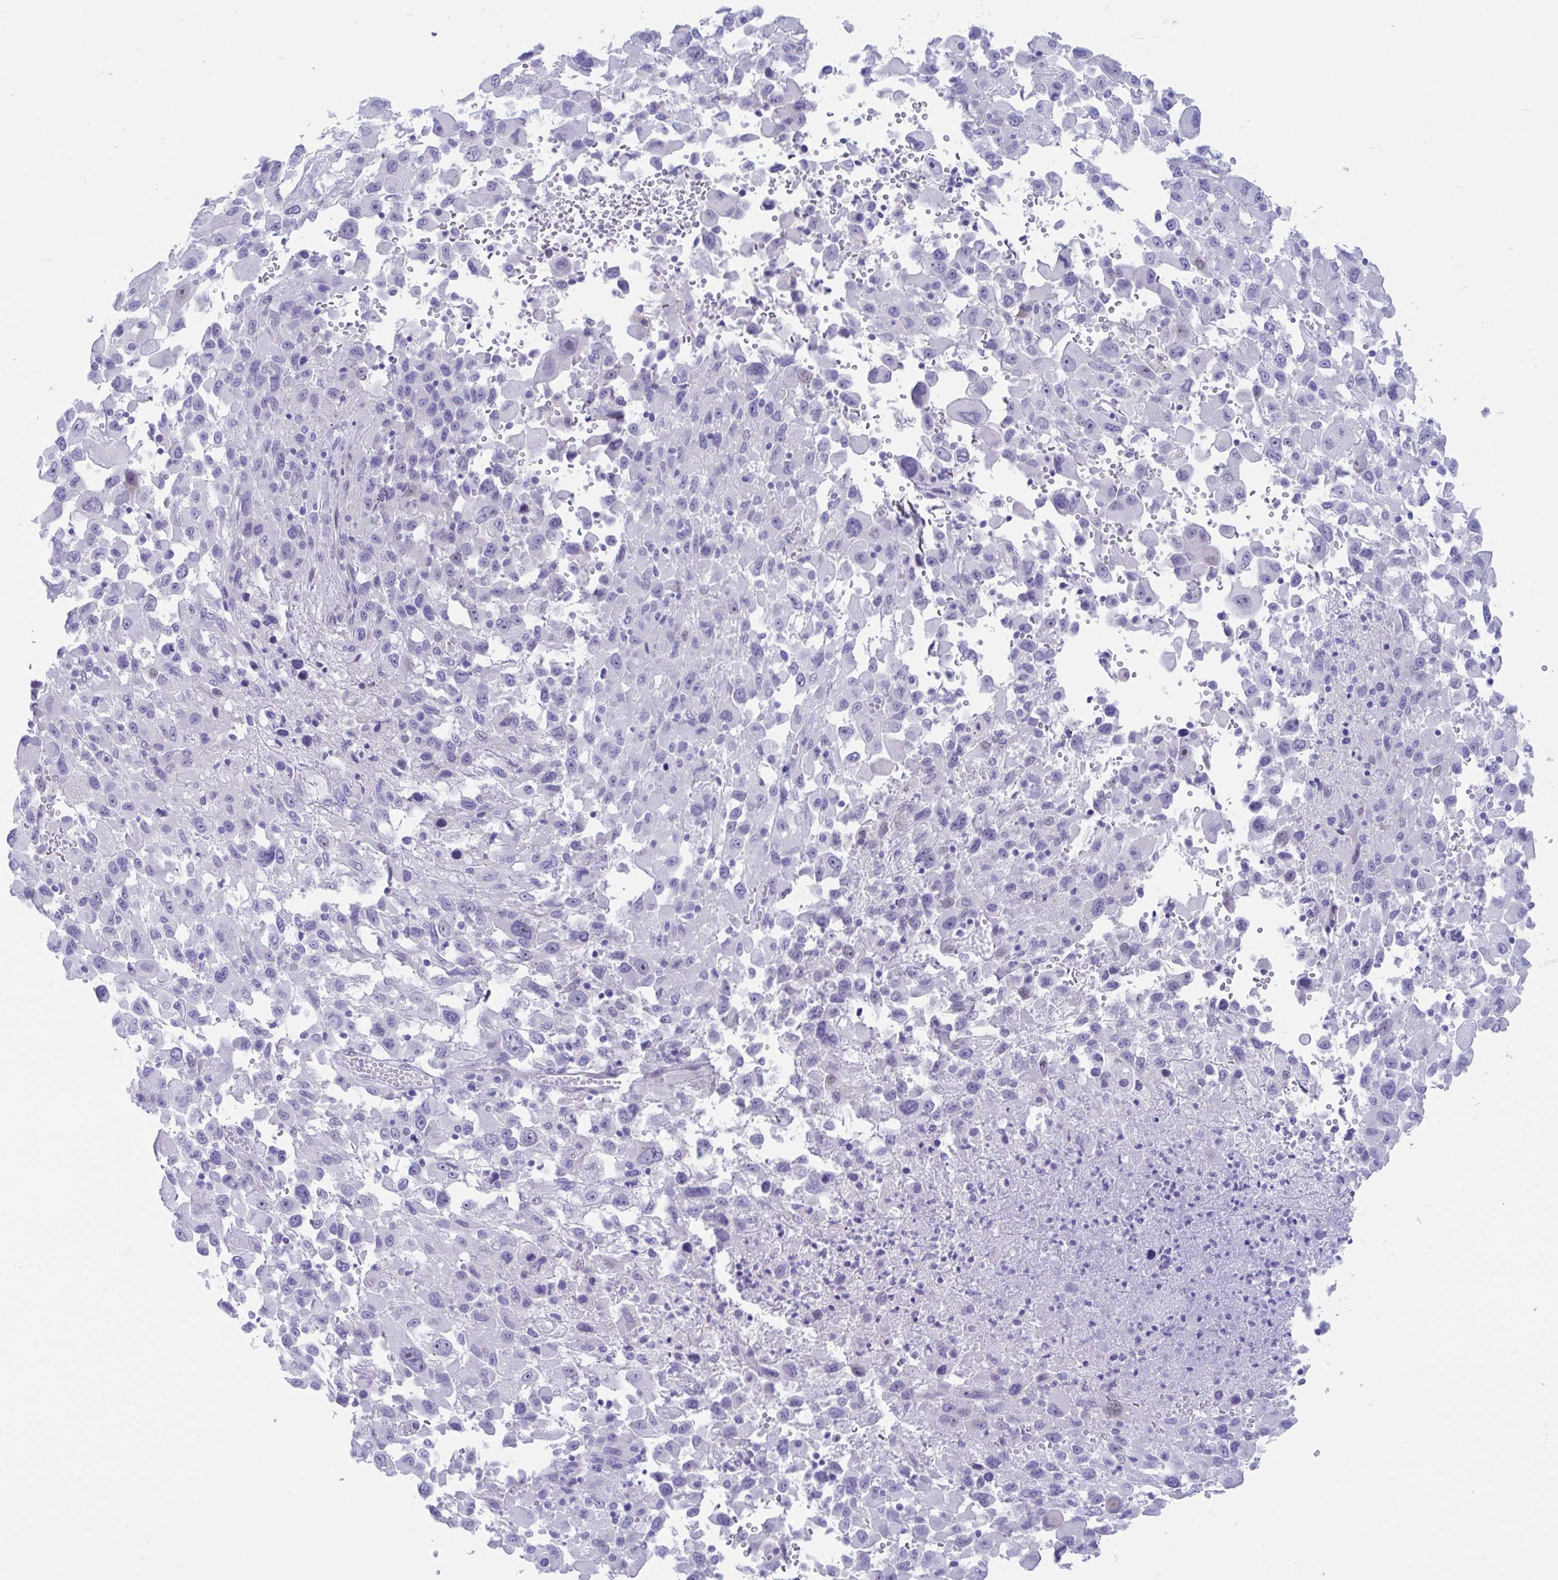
{"staining": {"intensity": "negative", "quantity": "none", "location": "none"}, "tissue": "melanoma", "cell_type": "Tumor cells", "image_type": "cancer", "snomed": [{"axis": "morphology", "description": "Malignant melanoma, Metastatic site"}, {"axis": "topography", "description": "Soft tissue"}], "caption": "Tumor cells are negative for brown protein staining in melanoma. (Immunohistochemistry, brightfield microscopy, high magnification).", "gene": "TTC30B", "patient": {"sex": "male", "age": 50}}